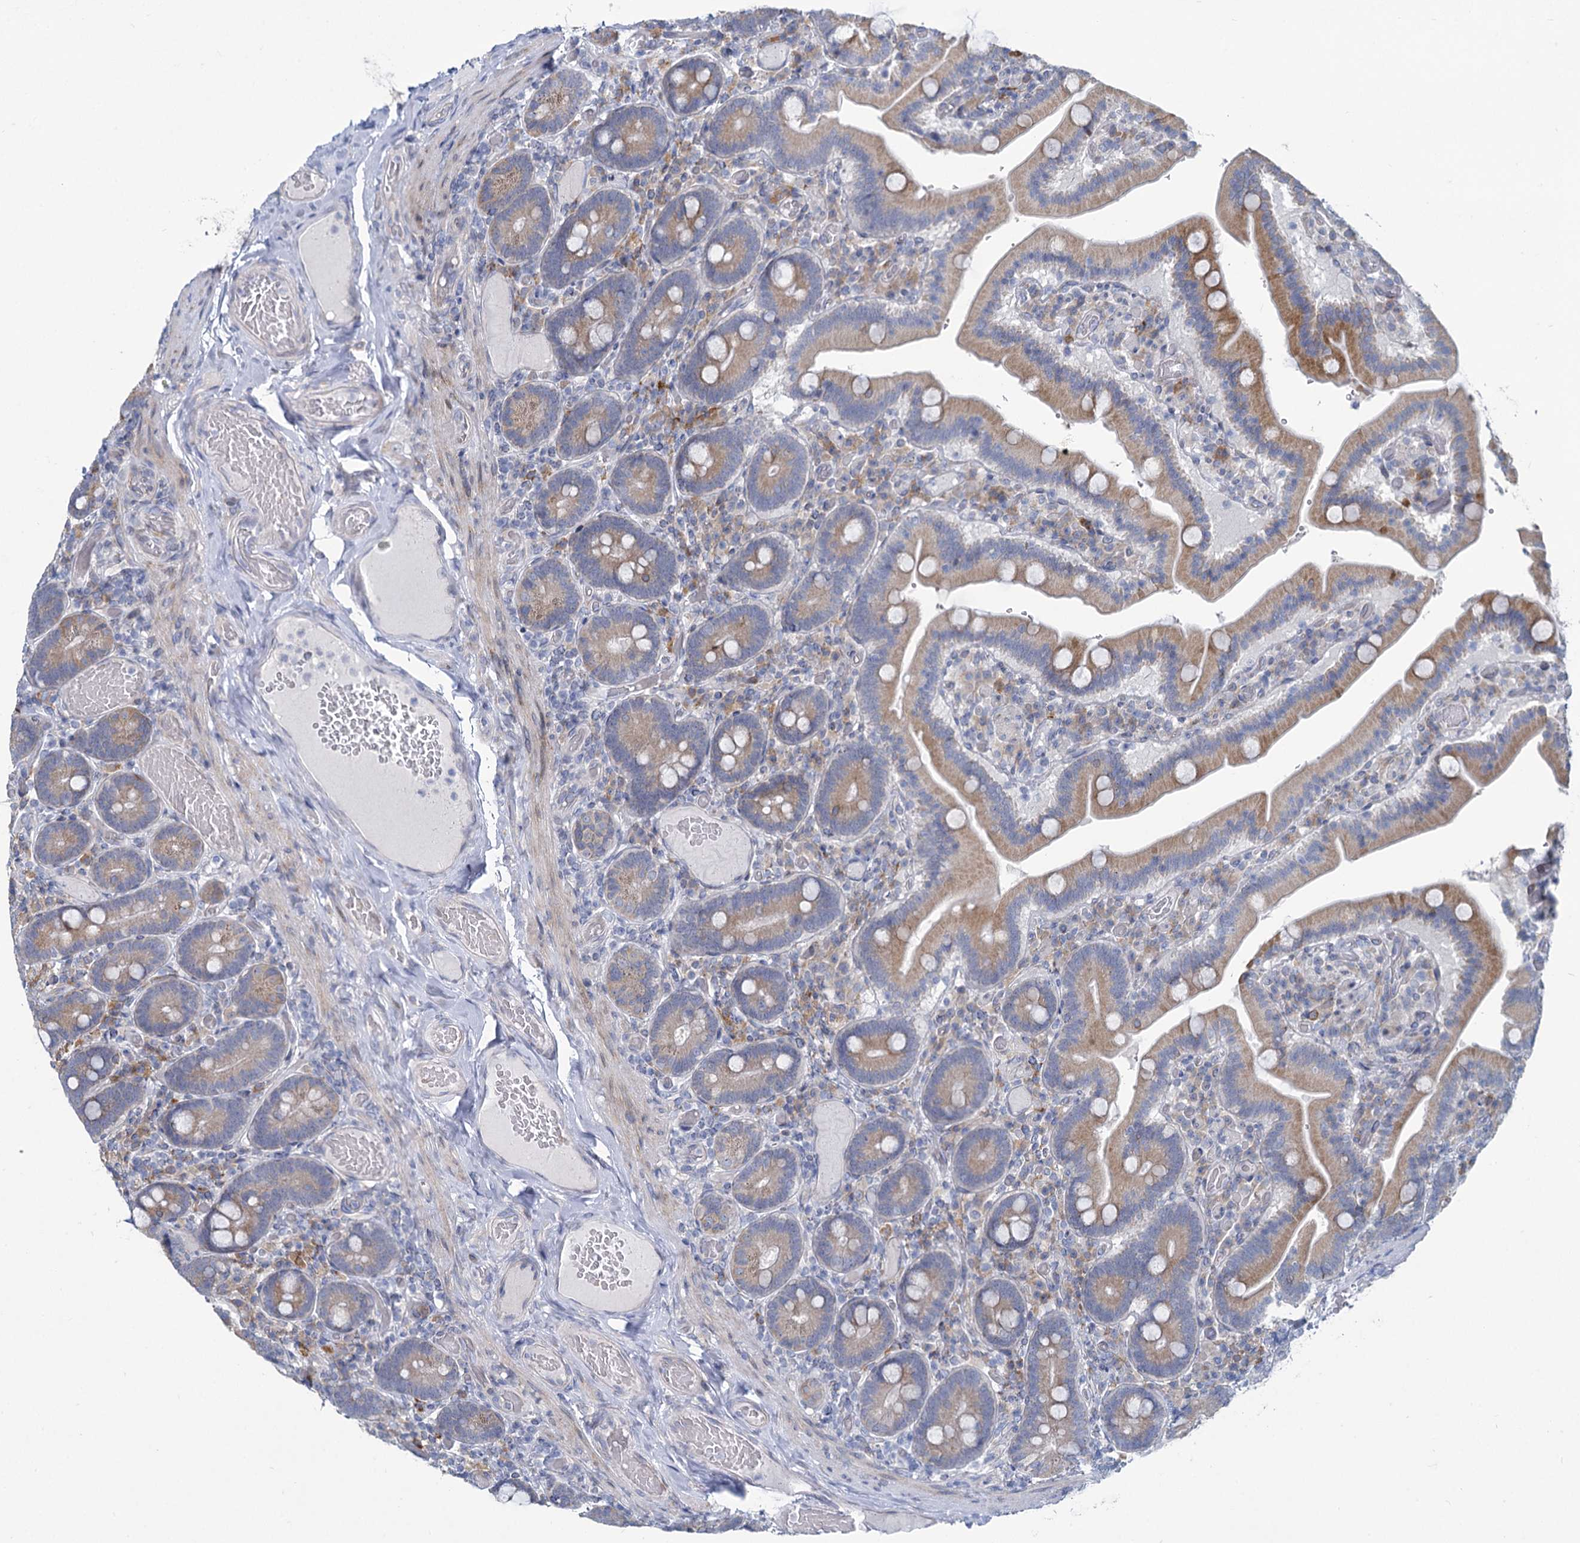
{"staining": {"intensity": "moderate", "quantity": ">75%", "location": "cytoplasmic/membranous"}, "tissue": "duodenum", "cell_type": "Glandular cells", "image_type": "normal", "snomed": [{"axis": "morphology", "description": "Normal tissue, NOS"}, {"axis": "topography", "description": "Duodenum"}], "caption": "Moderate cytoplasmic/membranous protein staining is identified in about >75% of glandular cells in duodenum. The staining was performed using DAB to visualize the protein expression in brown, while the nuclei were stained in blue with hematoxylin (Magnification: 20x).", "gene": "PRSS35", "patient": {"sex": "female", "age": 62}}